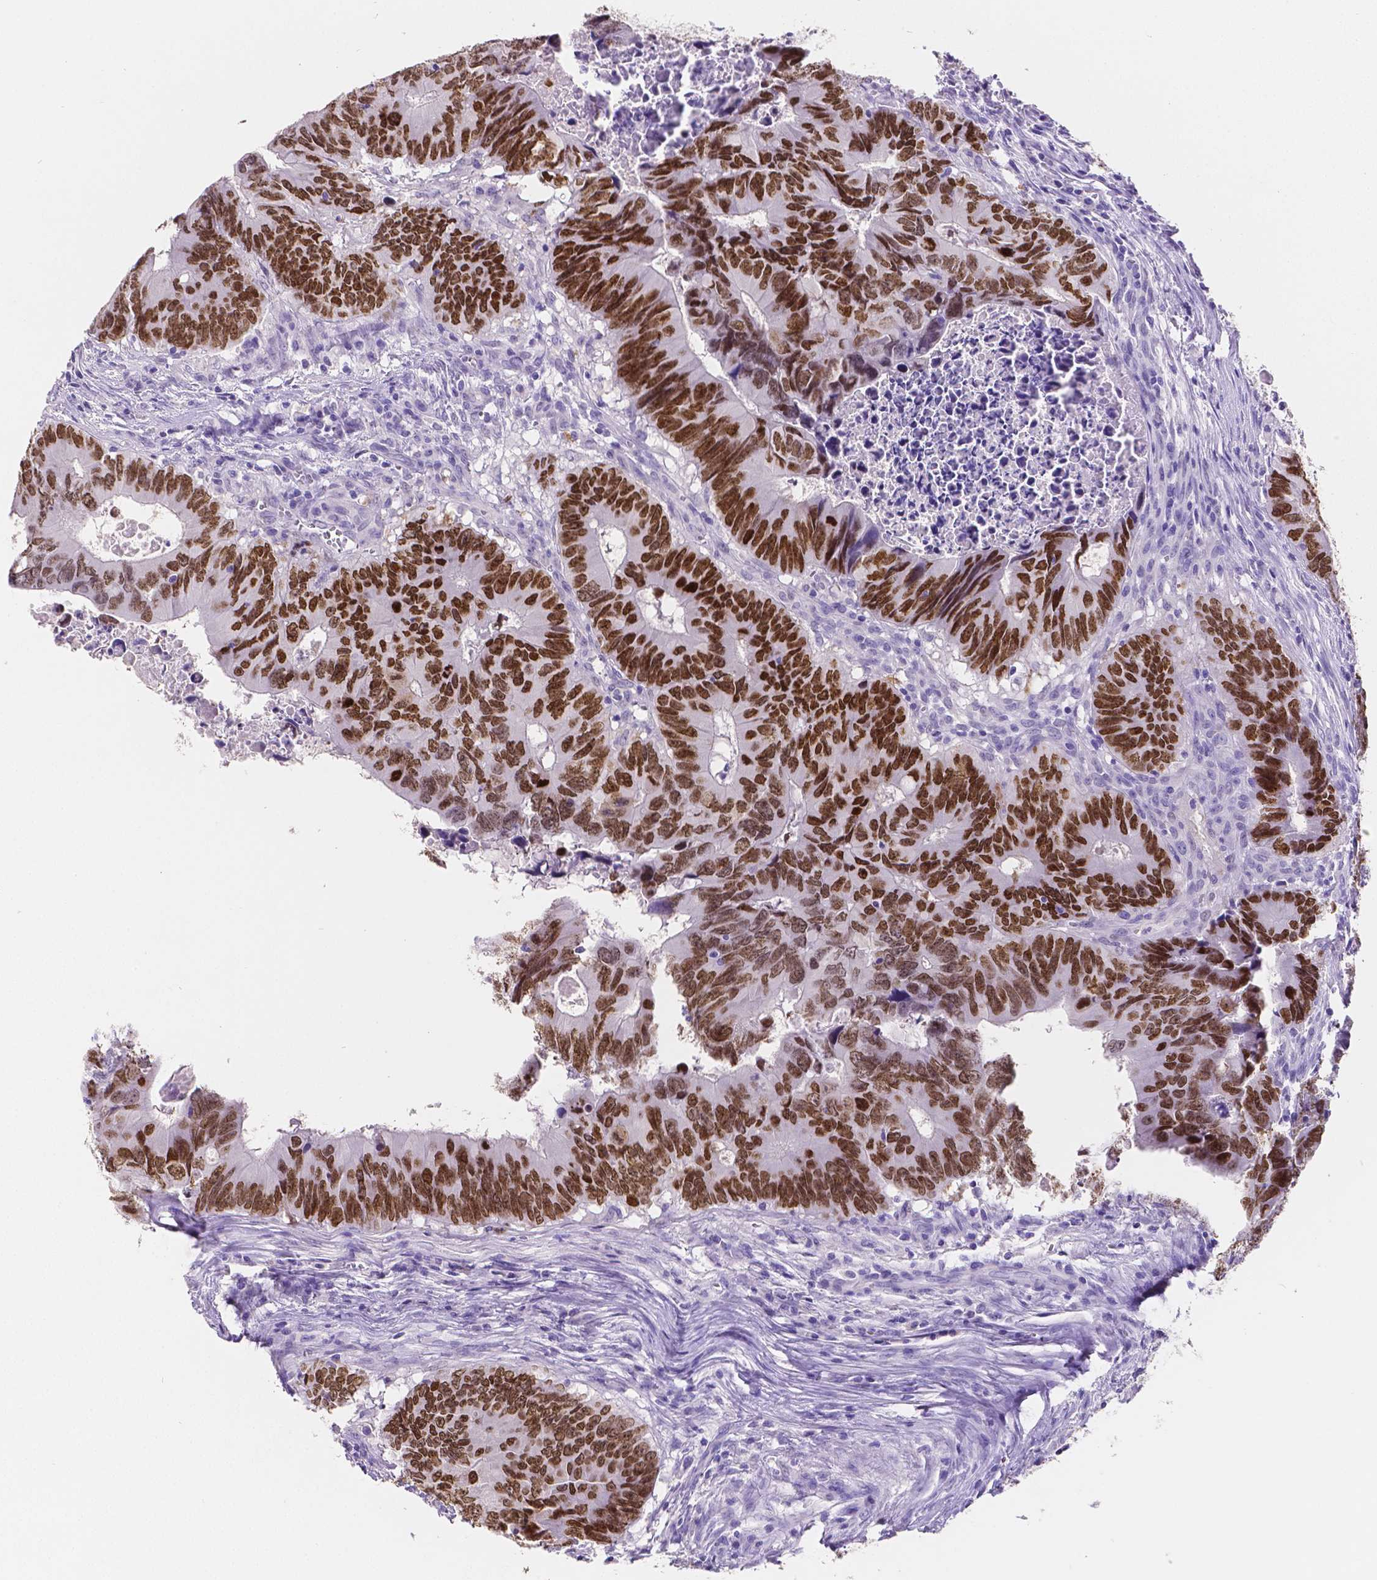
{"staining": {"intensity": "strong", "quantity": ">75%", "location": "nuclear"}, "tissue": "colorectal cancer", "cell_type": "Tumor cells", "image_type": "cancer", "snomed": [{"axis": "morphology", "description": "Adenocarcinoma, NOS"}, {"axis": "topography", "description": "Colon"}], "caption": "Immunohistochemical staining of adenocarcinoma (colorectal) exhibits strong nuclear protein expression in approximately >75% of tumor cells.", "gene": "SATB2", "patient": {"sex": "female", "age": 82}}